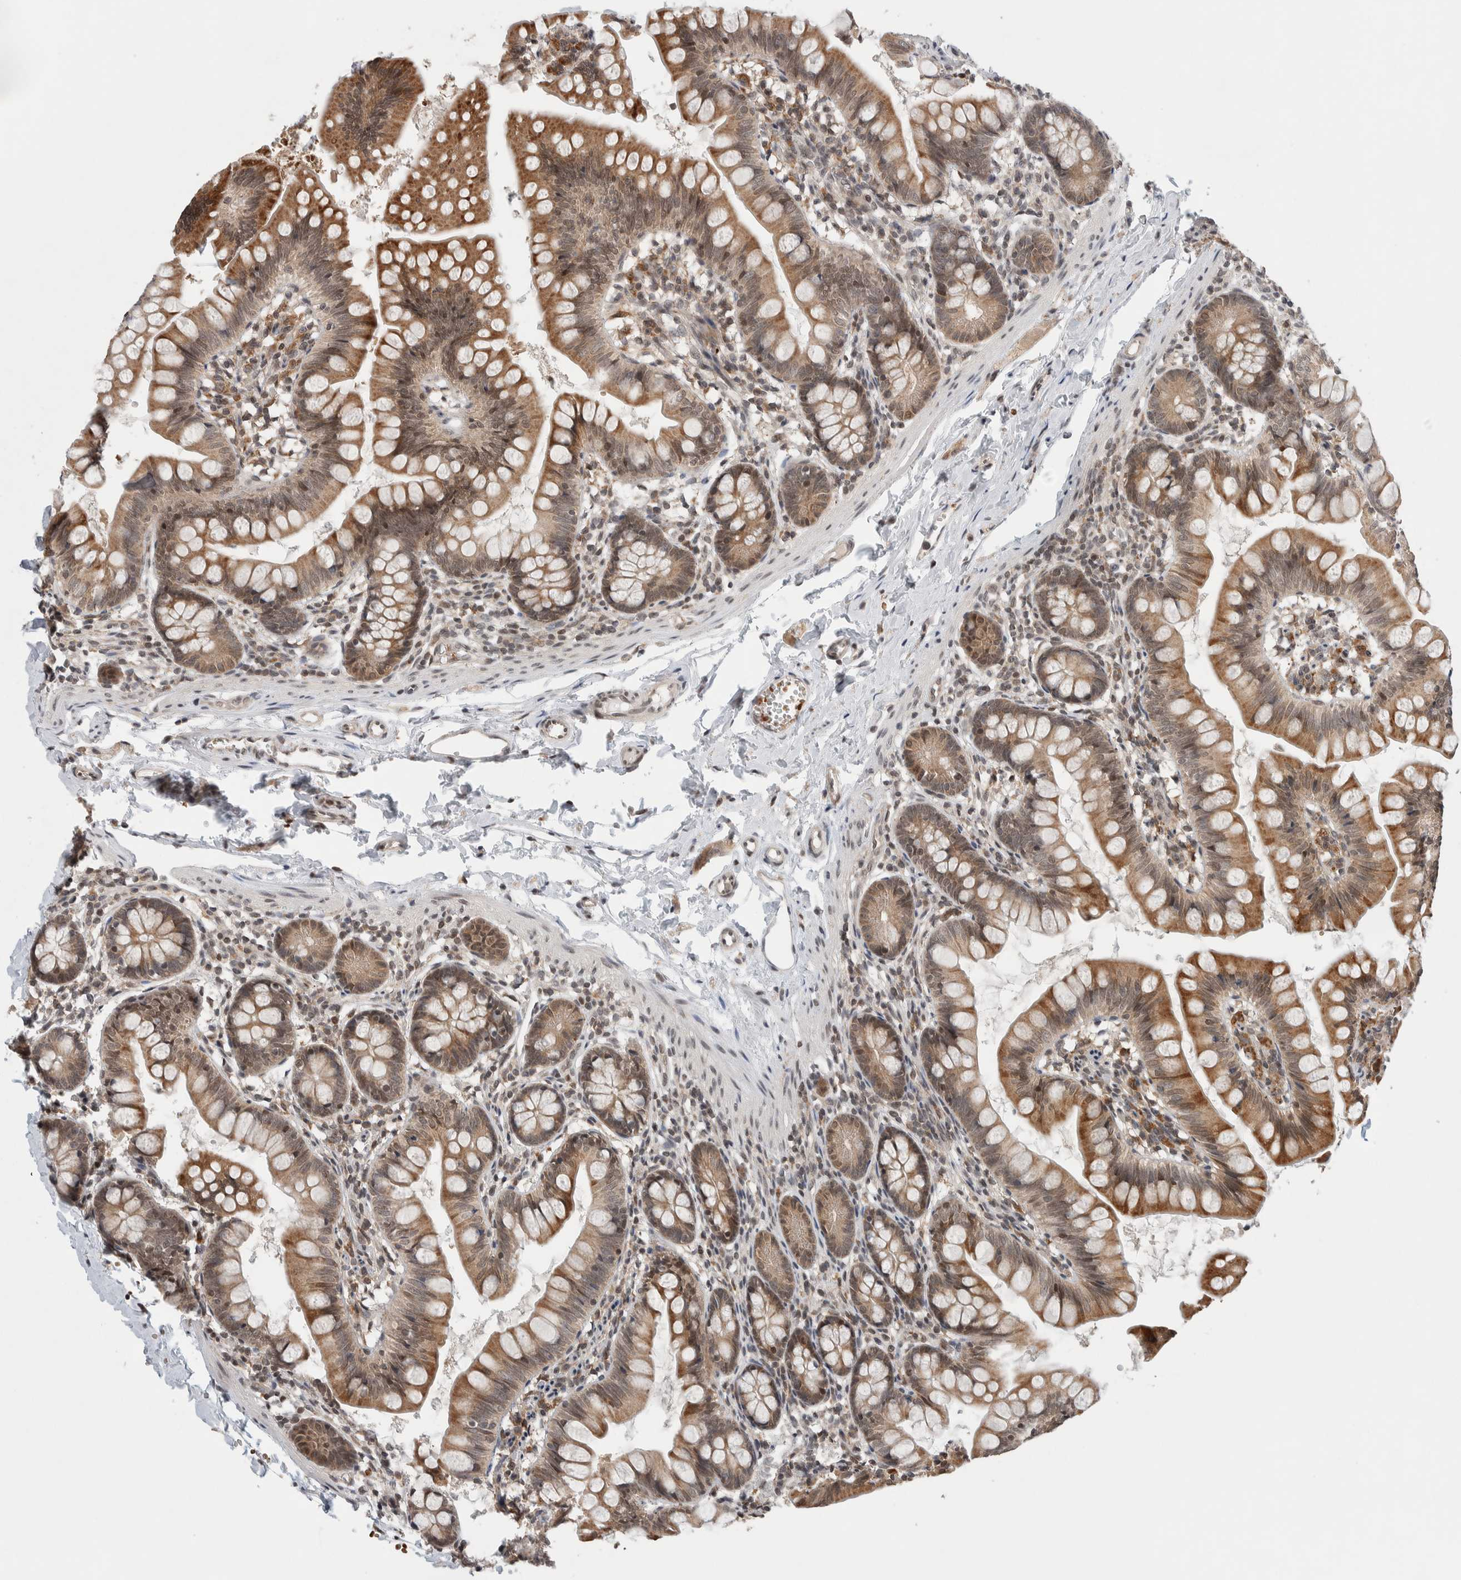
{"staining": {"intensity": "moderate", "quantity": ">75%", "location": "cytoplasmic/membranous"}, "tissue": "small intestine", "cell_type": "Glandular cells", "image_type": "normal", "snomed": [{"axis": "morphology", "description": "Normal tissue, NOS"}, {"axis": "topography", "description": "Small intestine"}], "caption": "Protein positivity by immunohistochemistry (IHC) shows moderate cytoplasmic/membranous staining in about >75% of glandular cells in unremarkable small intestine.", "gene": "KCNK1", "patient": {"sex": "male", "age": 7}}